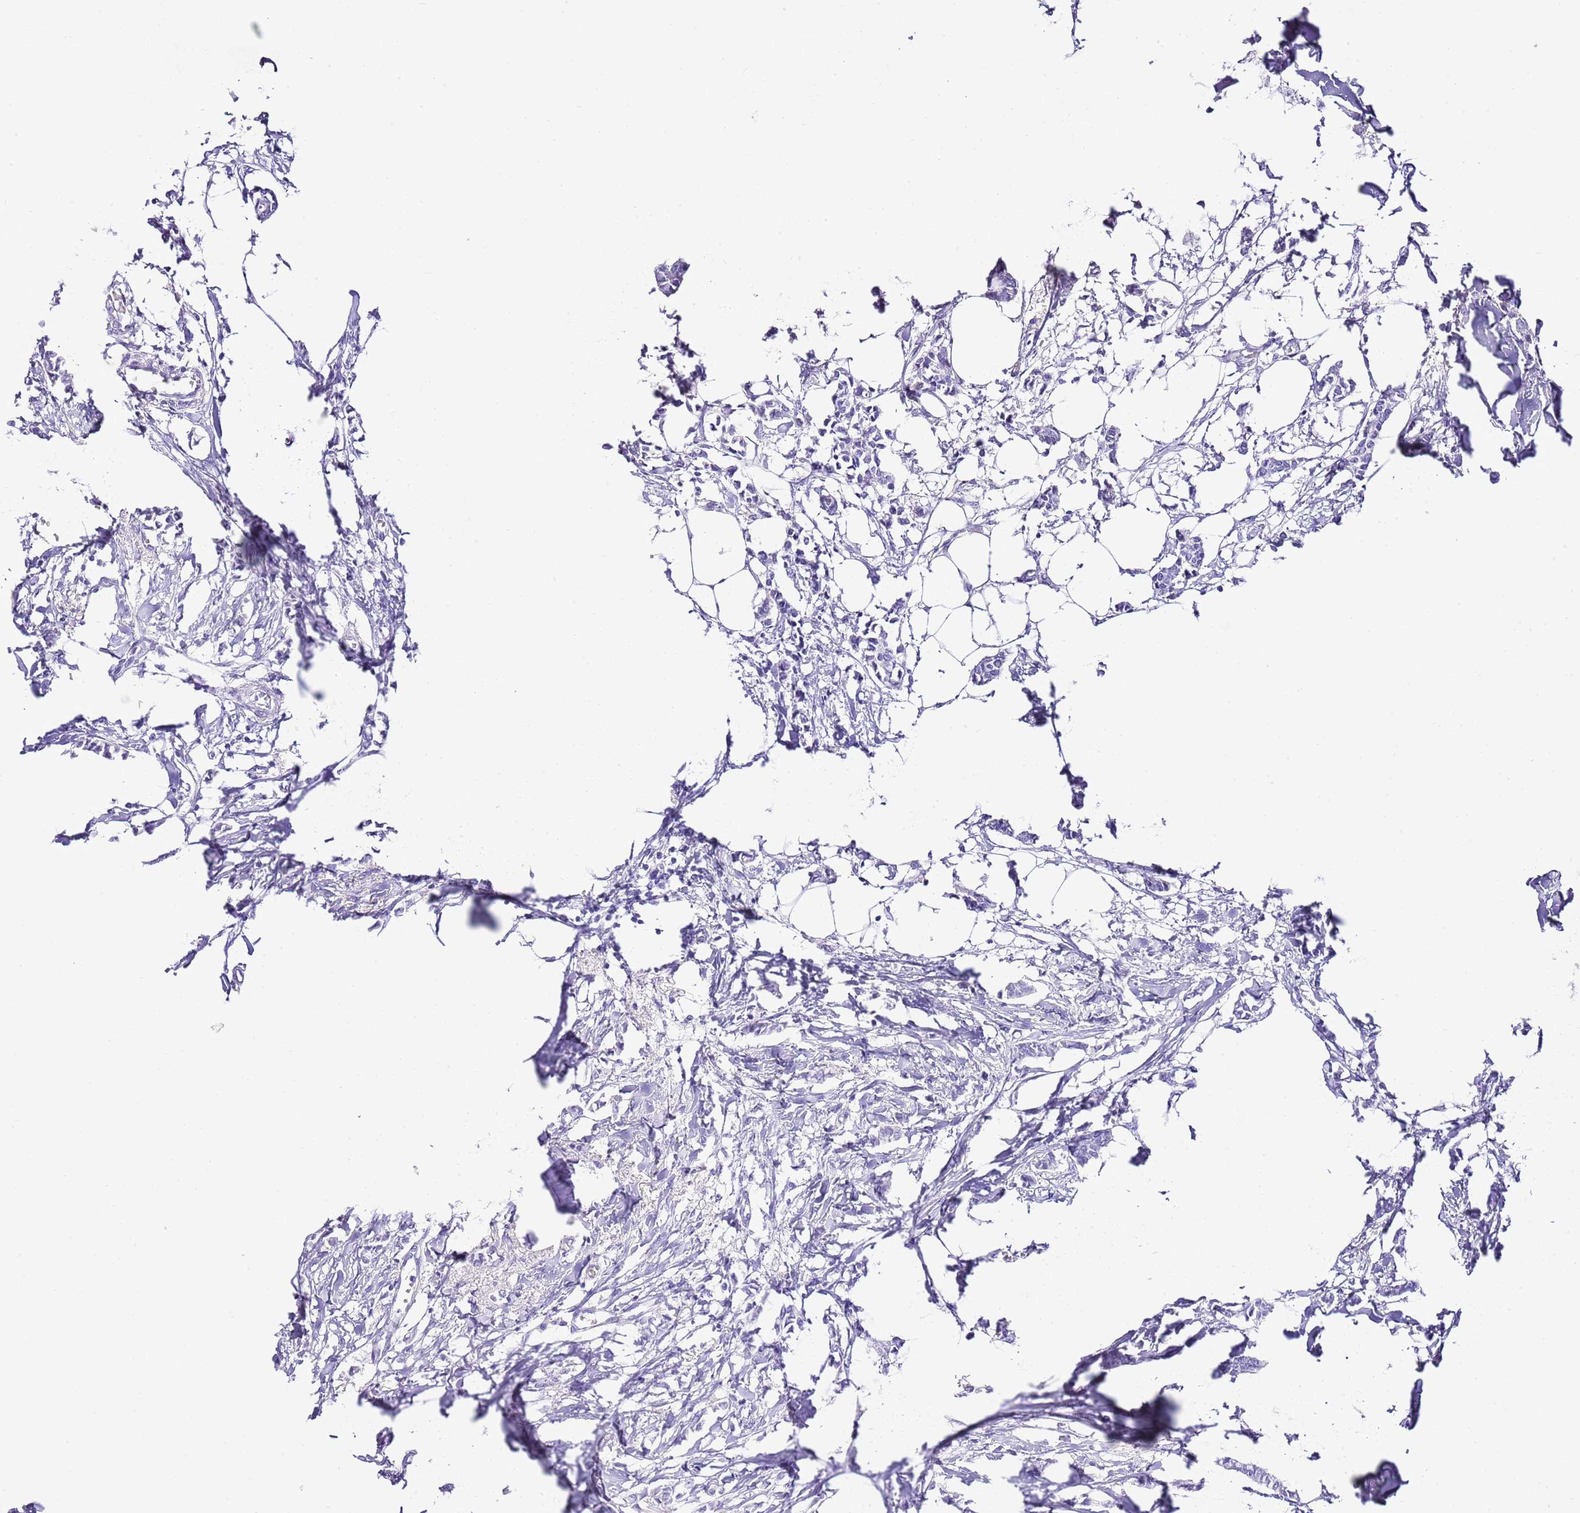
{"staining": {"intensity": "negative", "quantity": "none", "location": "none"}, "tissue": "breast cancer", "cell_type": "Tumor cells", "image_type": "cancer", "snomed": [{"axis": "morphology", "description": "Duct carcinoma"}, {"axis": "topography", "description": "Breast"}], "caption": "Breast cancer stained for a protein using immunohistochemistry (IHC) reveals no staining tumor cells.", "gene": "KCNC1", "patient": {"sex": "female", "age": 41}}